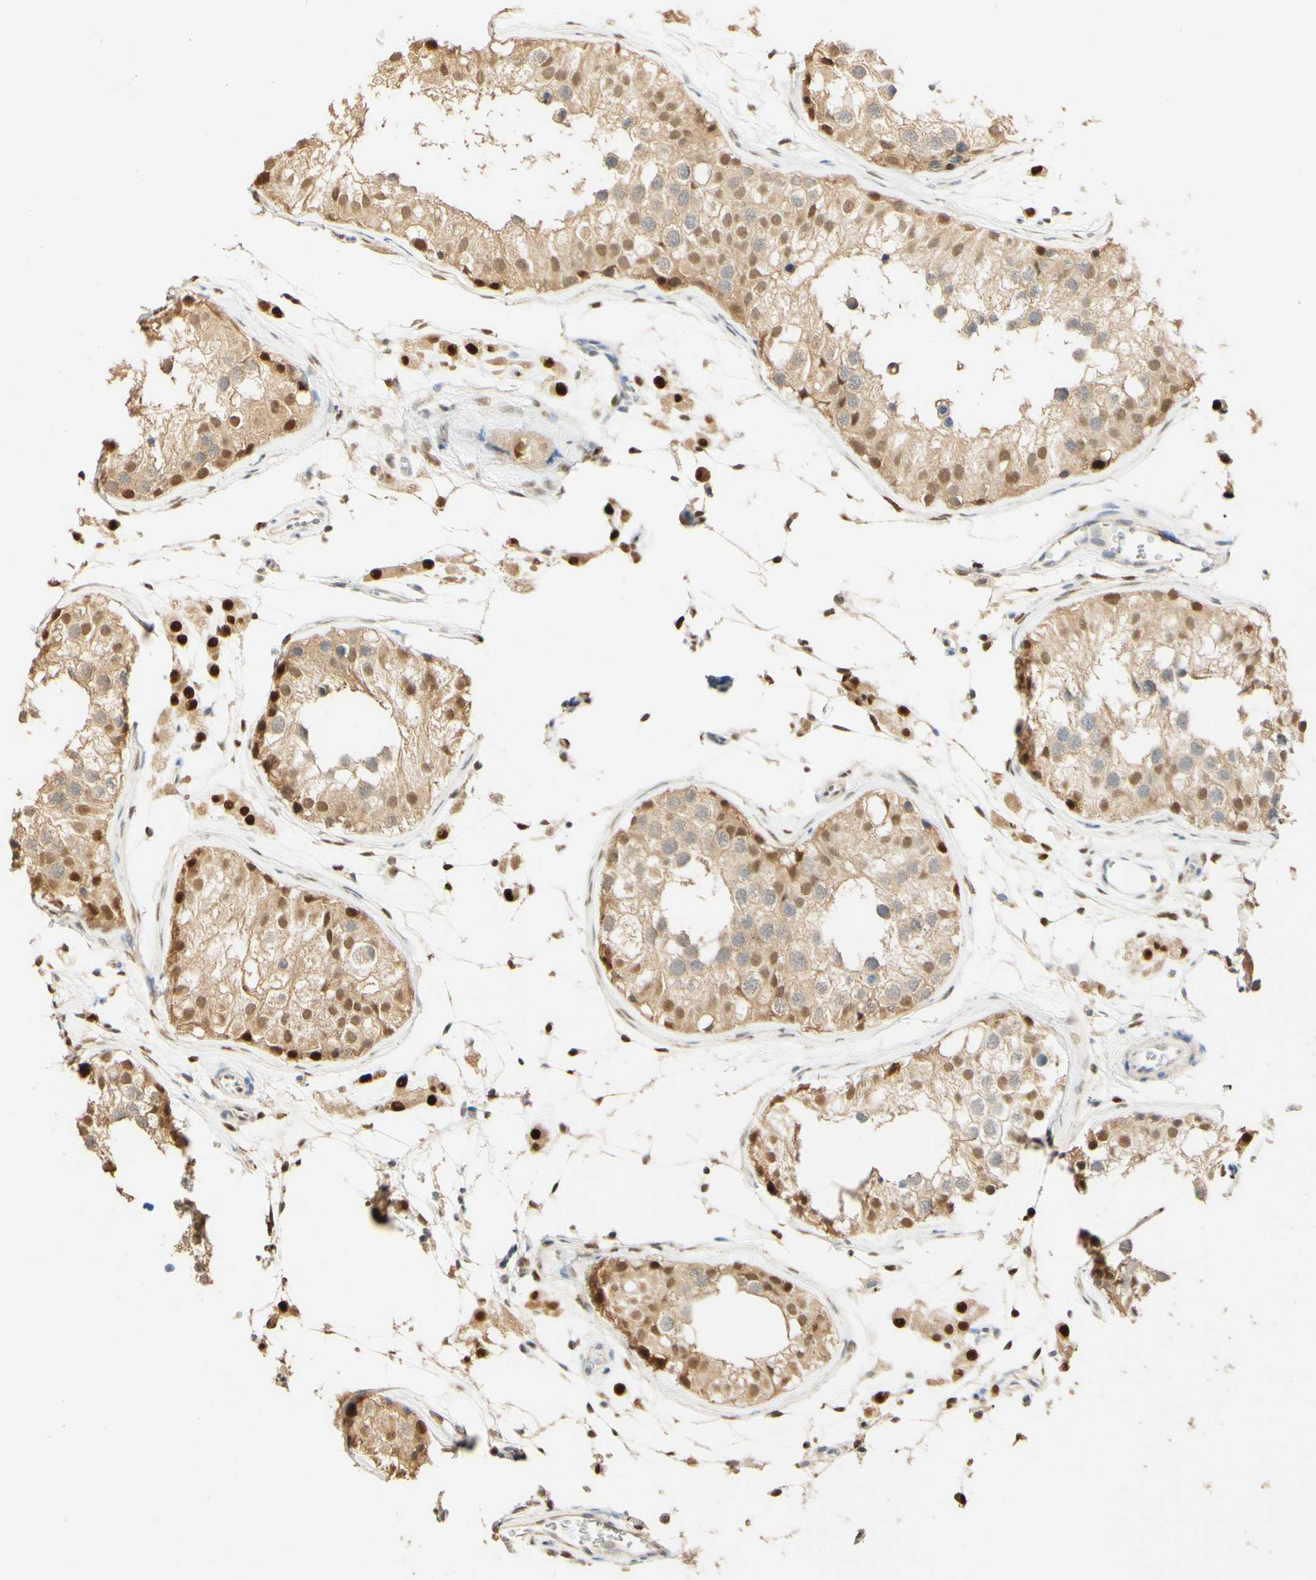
{"staining": {"intensity": "moderate", "quantity": "25%-75%", "location": "cytoplasmic/membranous,nuclear"}, "tissue": "testis", "cell_type": "Cells in seminiferous ducts", "image_type": "normal", "snomed": [{"axis": "morphology", "description": "Normal tissue, NOS"}, {"axis": "morphology", "description": "Adenocarcinoma, metastatic, NOS"}, {"axis": "topography", "description": "Testis"}], "caption": "DAB immunohistochemical staining of benign testis reveals moderate cytoplasmic/membranous,nuclear protein expression in approximately 25%-75% of cells in seminiferous ducts.", "gene": "MAP3K4", "patient": {"sex": "male", "age": 26}}